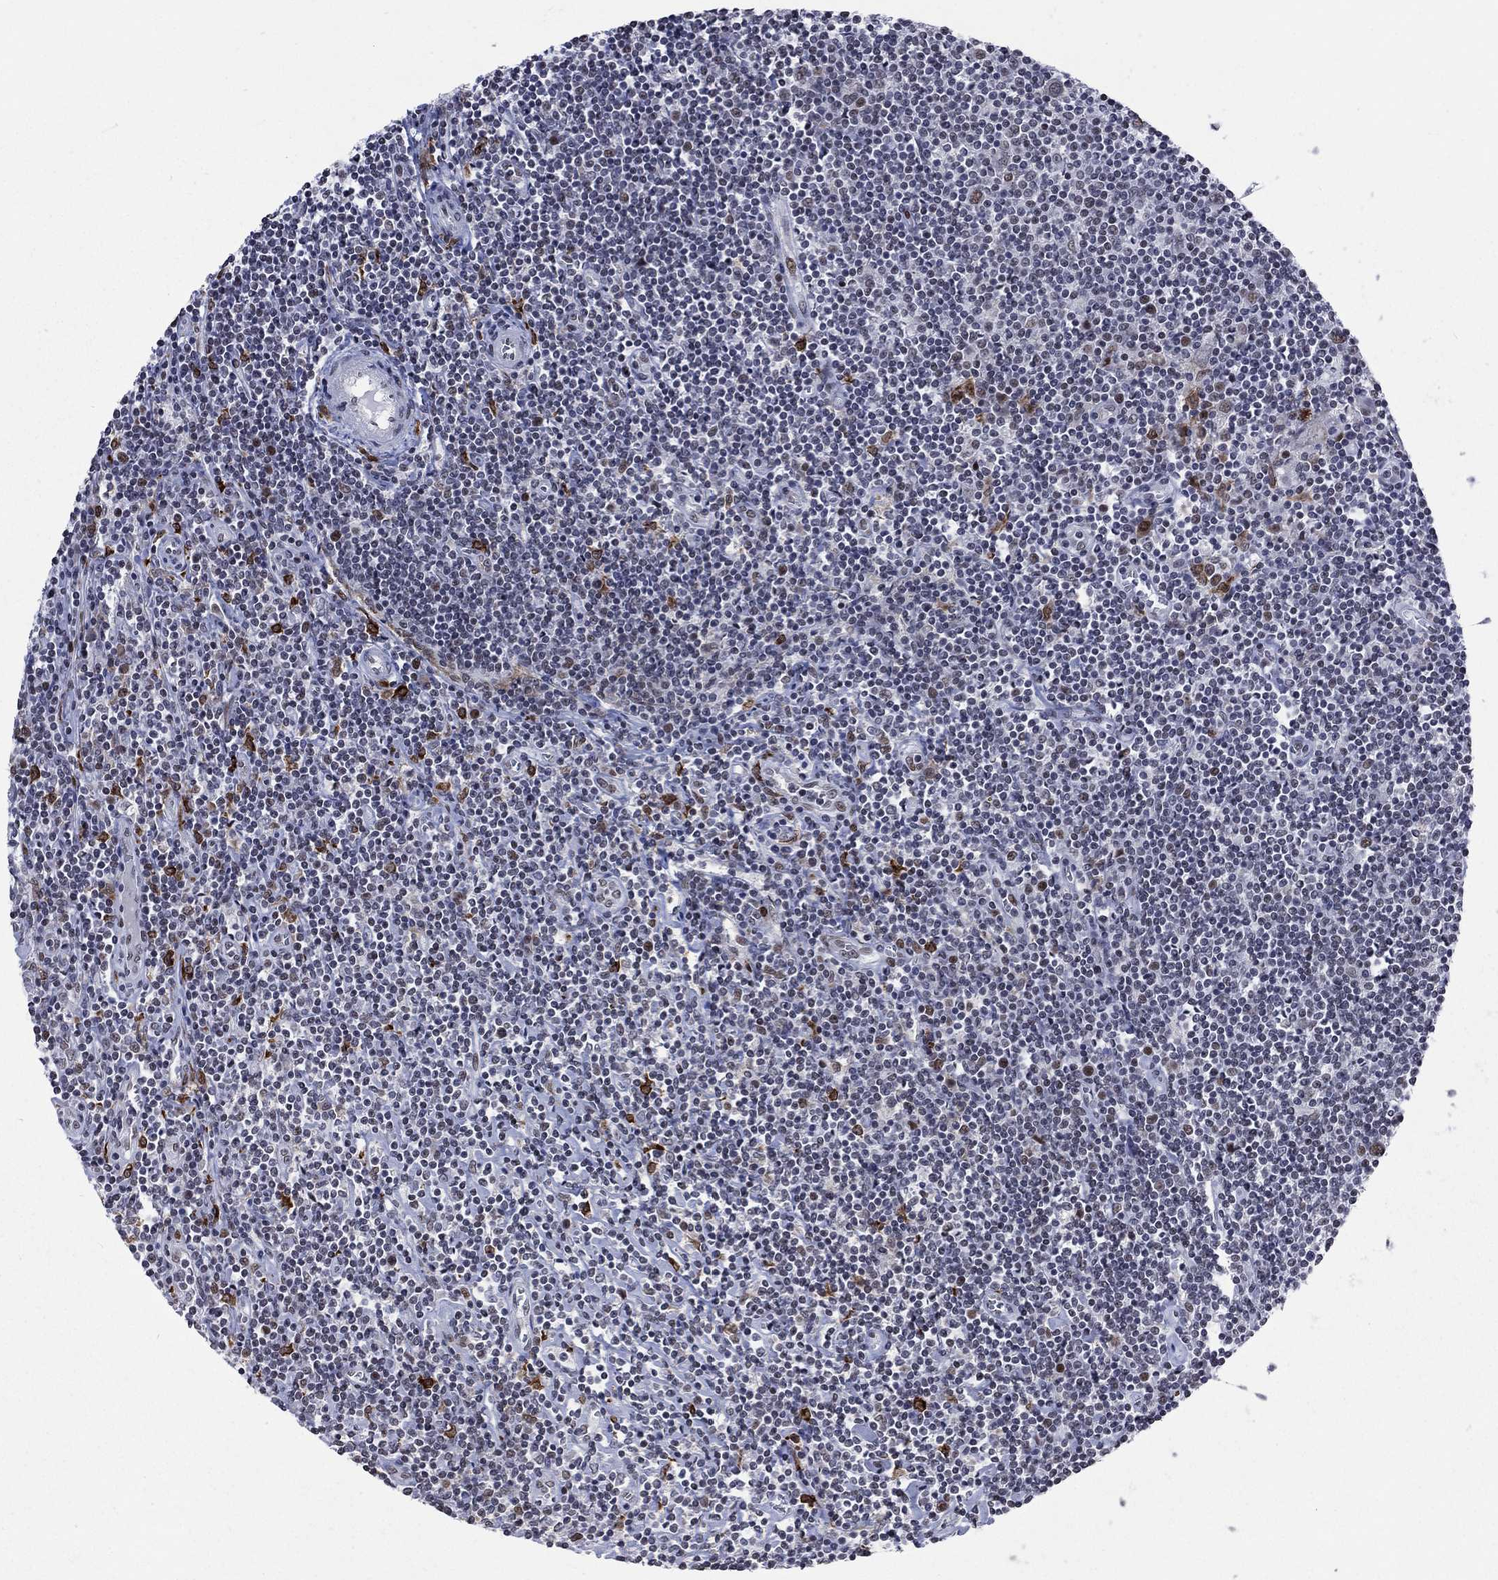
{"staining": {"intensity": "negative", "quantity": "none", "location": "none"}, "tissue": "lymphoma", "cell_type": "Tumor cells", "image_type": "cancer", "snomed": [{"axis": "morphology", "description": "Hodgkin's disease, NOS"}, {"axis": "topography", "description": "Lymph node"}], "caption": "This is a micrograph of immunohistochemistry staining of lymphoma, which shows no staining in tumor cells.", "gene": "HCFC1", "patient": {"sex": "male", "age": 40}}